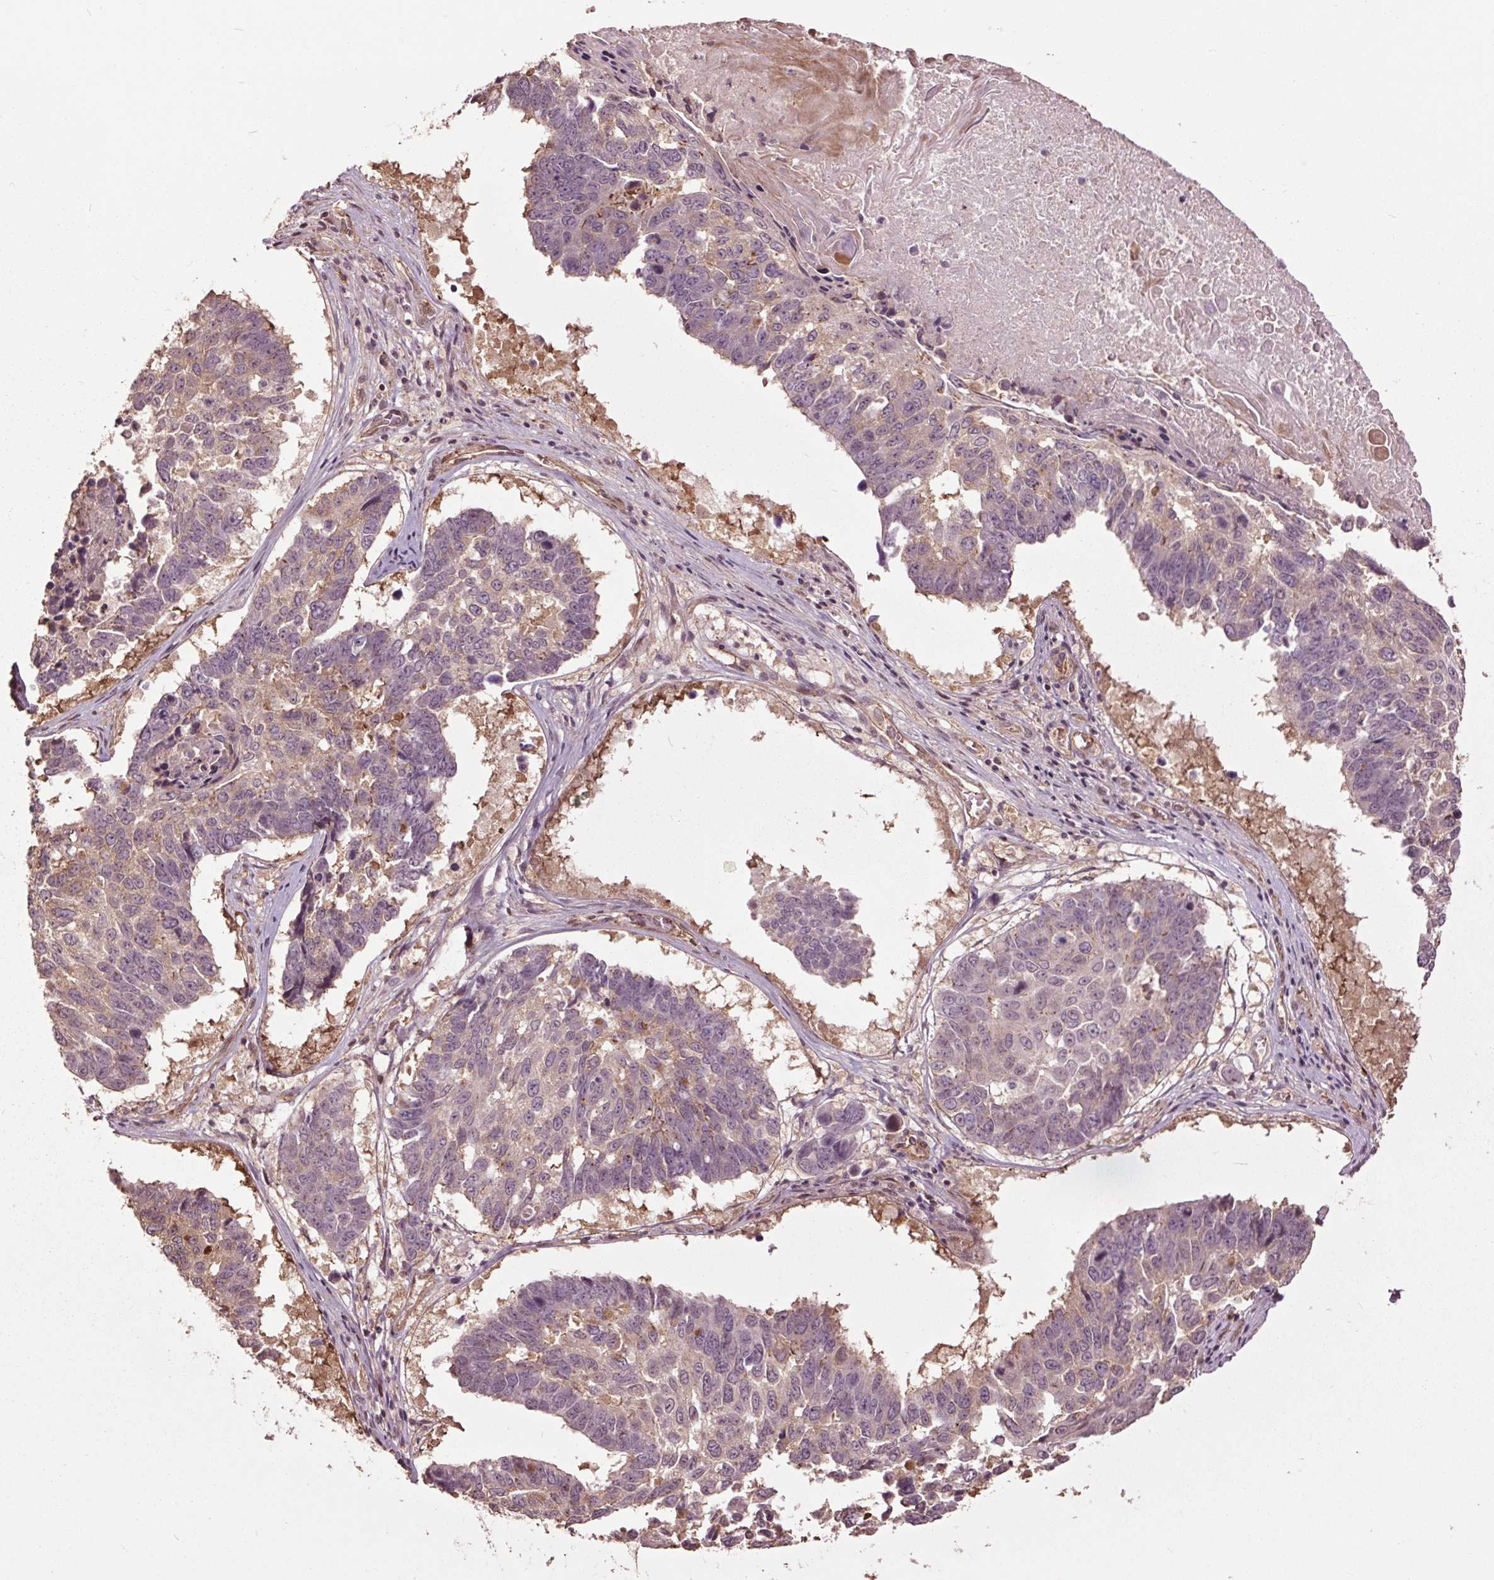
{"staining": {"intensity": "negative", "quantity": "none", "location": "none"}, "tissue": "lung cancer", "cell_type": "Tumor cells", "image_type": "cancer", "snomed": [{"axis": "morphology", "description": "Squamous cell carcinoma, NOS"}, {"axis": "topography", "description": "Lung"}], "caption": "There is no significant positivity in tumor cells of squamous cell carcinoma (lung).", "gene": "CEP95", "patient": {"sex": "male", "age": 73}}